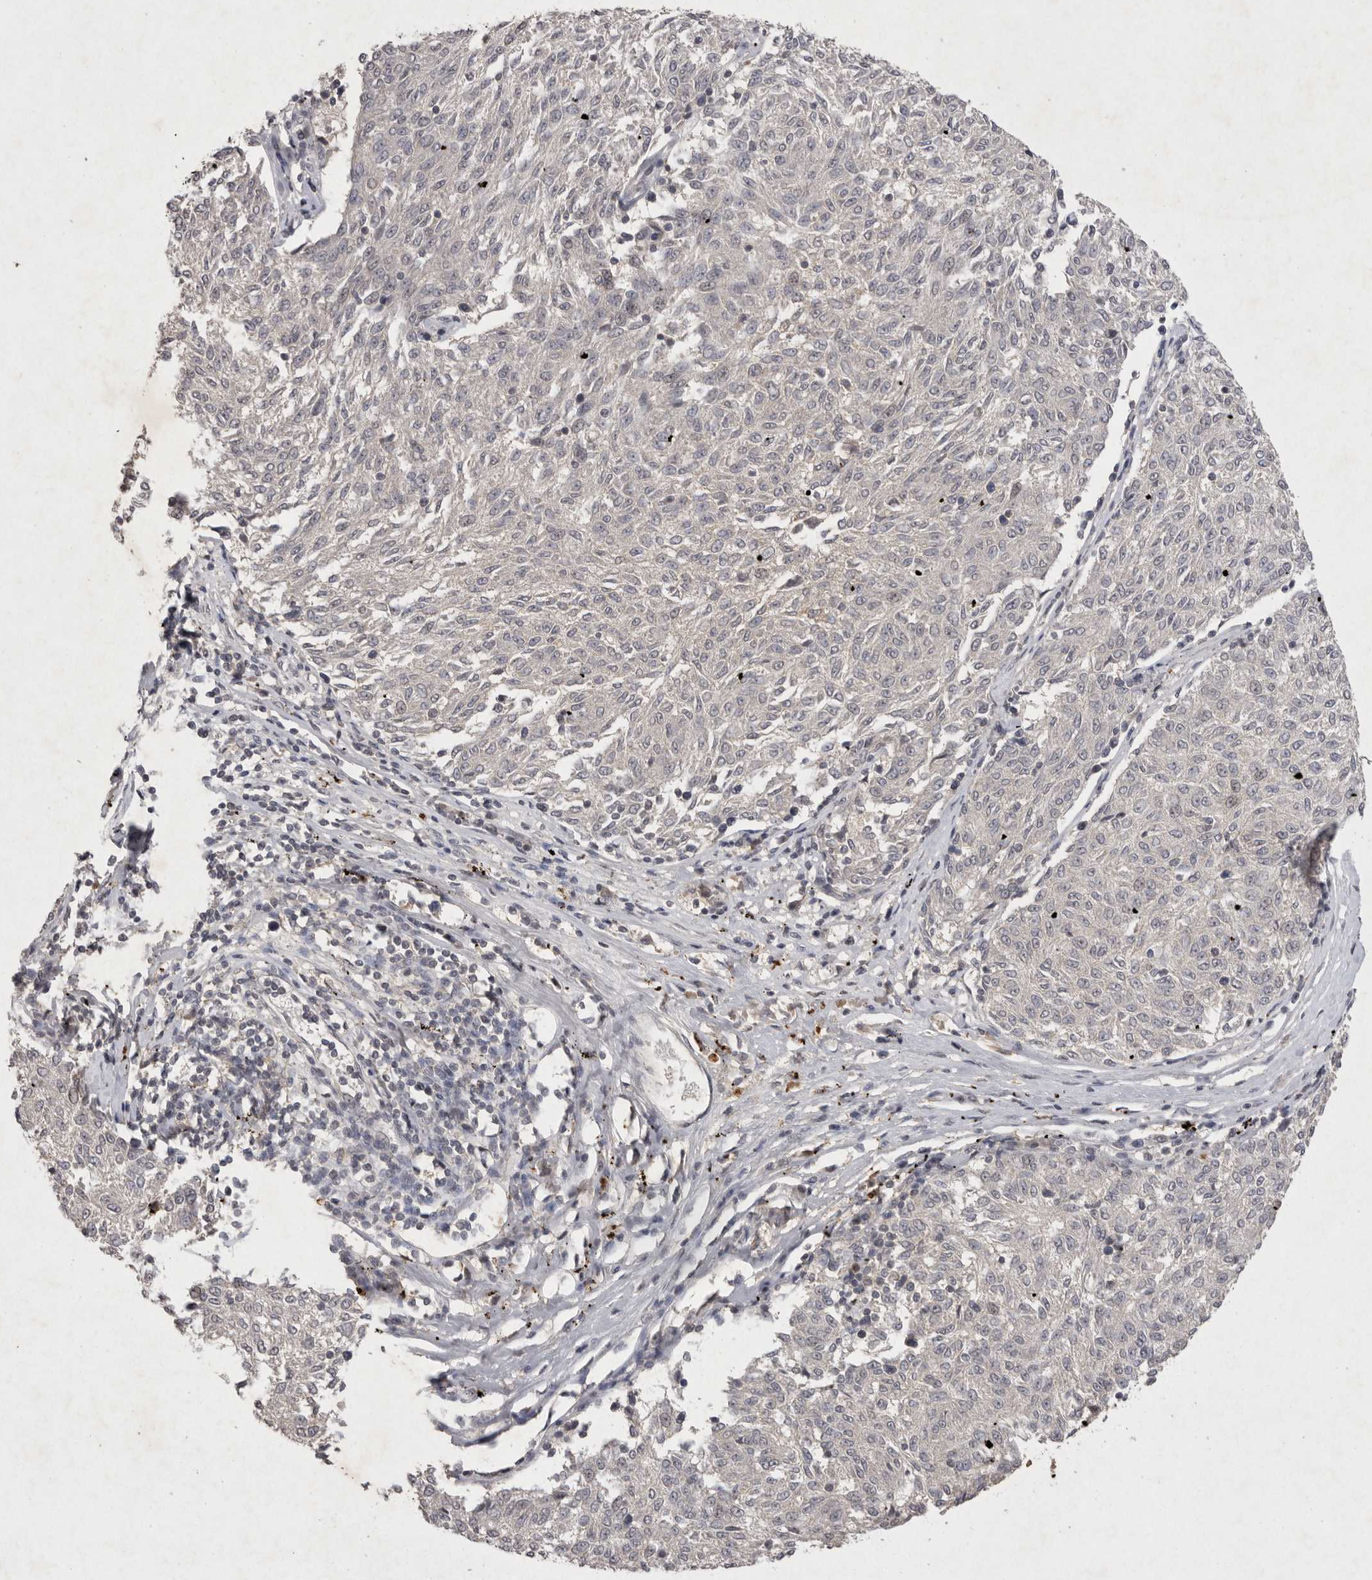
{"staining": {"intensity": "negative", "quantity": "none", "location": "none"}, "tissue": "melanoma", "cell_type": "Tumor cells", "image_type": "cancer", "snomed": [{"axis": "morphology", "description": "Malignant melanoma, NOS"}, {"axis": "topography", "description": "Skin"}], "caption": "Tumor cells show no significant protein positivity in malignant melanoma.", "gene": "APLNR", "patient": {"sex": "female", "age": 72}}